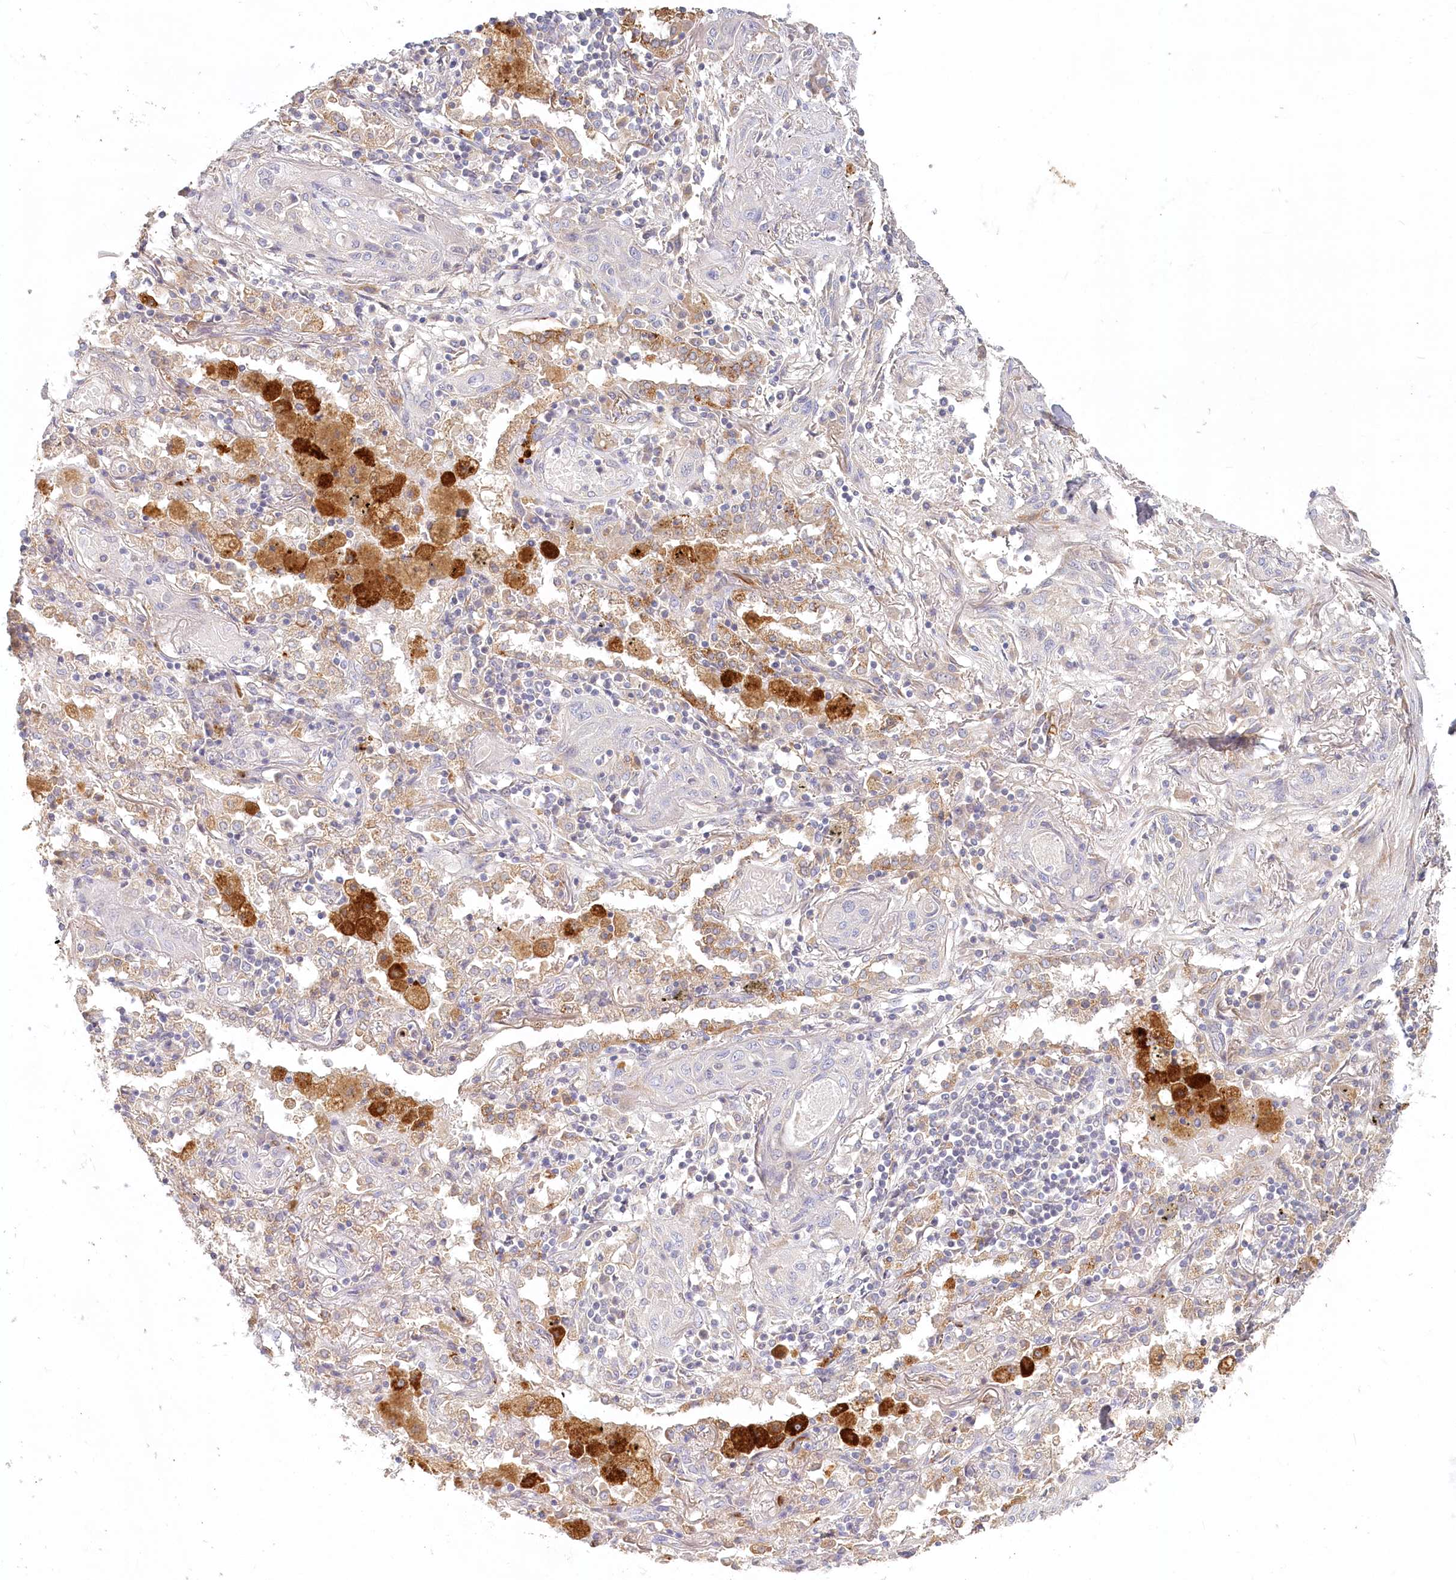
{"staining": {"intensity": "negative", "quantity": "none", "location": "none"}, "tissue": "lung cancer", "cell_type": "Tumor cells", "image_type": "cancer", "snomed": [{"axis": "morphology", "description": "Squamous cell carcinoma, NOS"}, {"axis": "topography", "description": "Lung"}], "caption": "A histopathology image of squamous cell carcinoma (lung) stained for a protein displays no brown staining in tumor cells.", "gene": "VSIG1", "patient": {"sex": "female", "age": 47}}